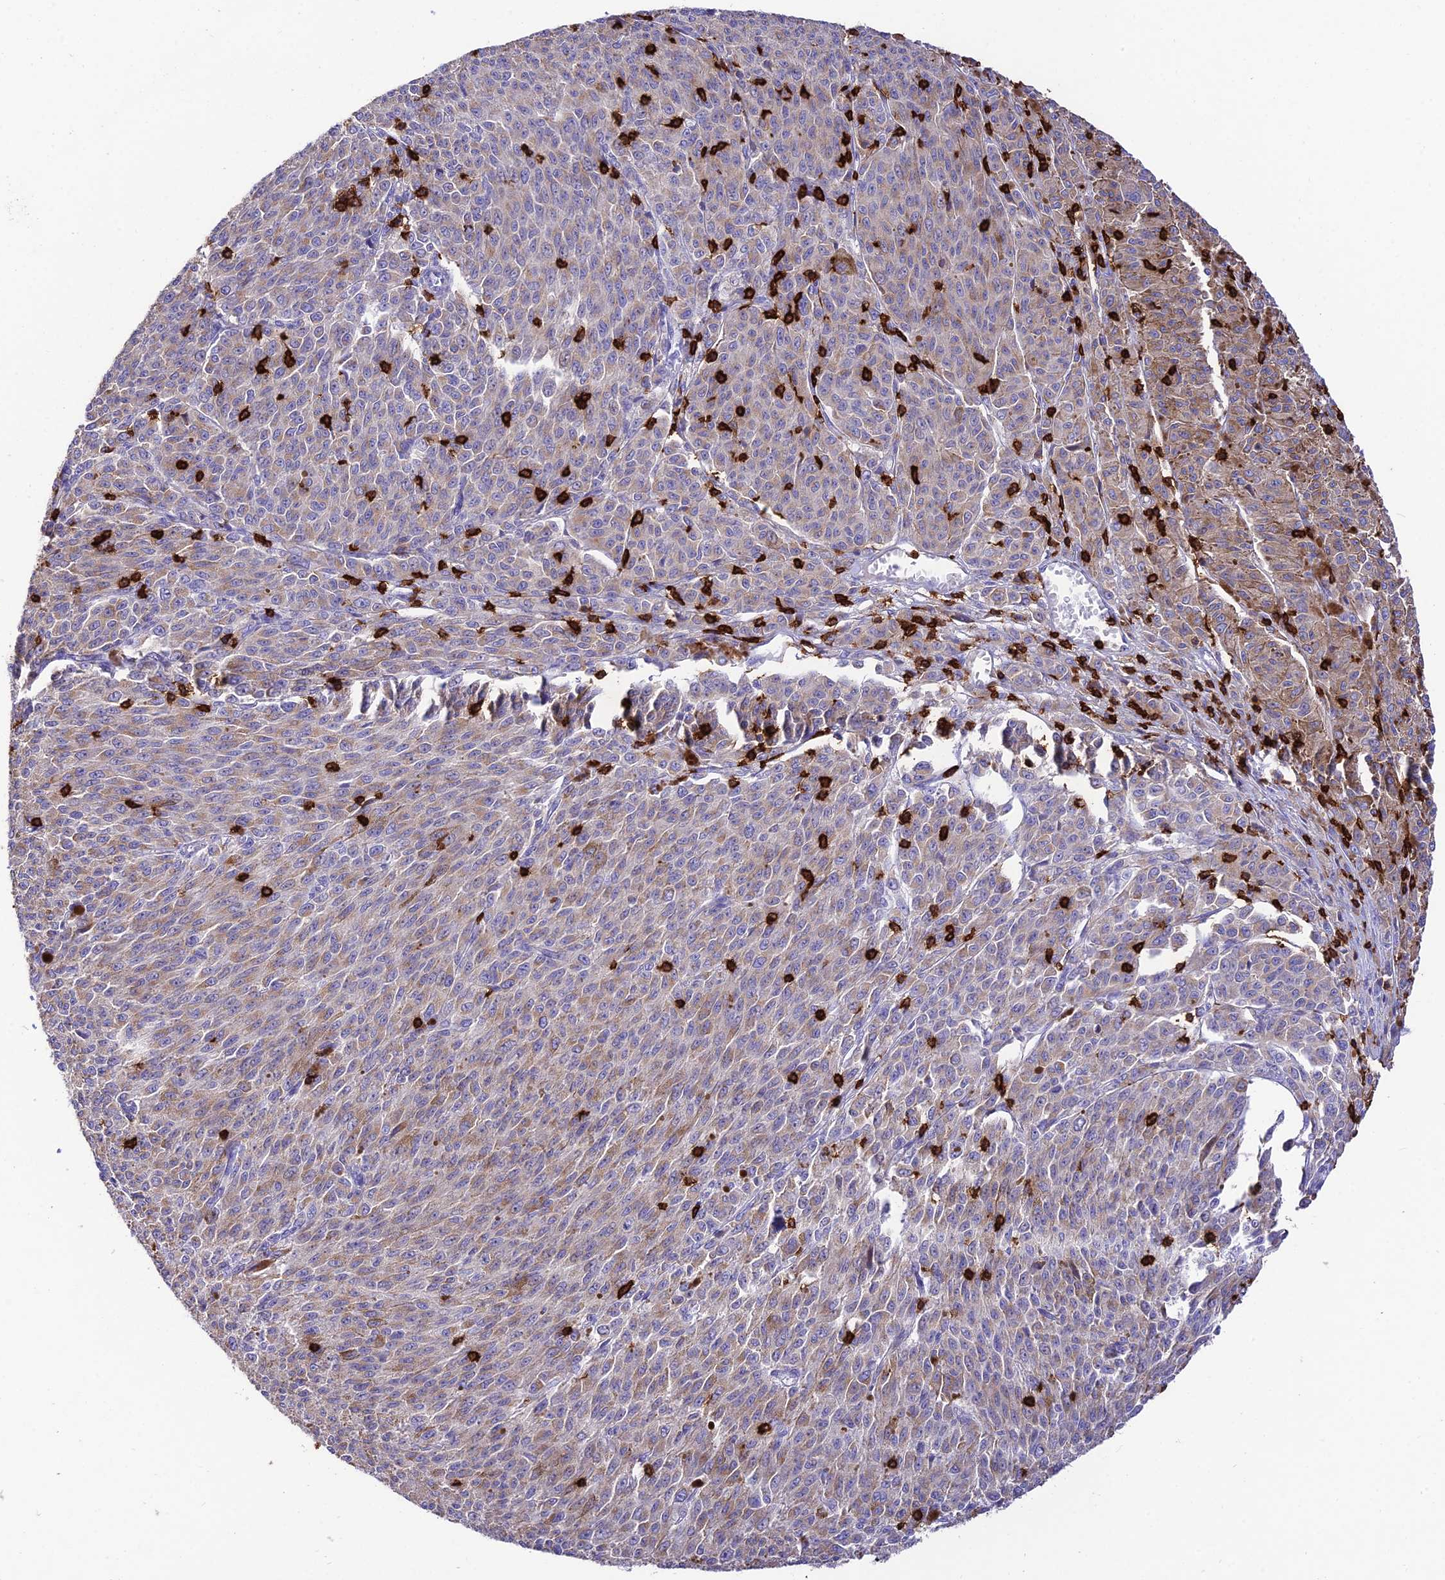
{"staining": {"intensity": "weak", "quantity": "25%-75%", "location": "cytoplasmic/membranous"}, "tissue": "melanoma", "cell_type": "Tumor cells", "image_type": "cancer", "snomed": [{"axis": "morphology", "description": "Malignant melanoma, NOS"}, {"axis": "topography", "description": "Skin"}], "caption": "High-magnification brightfield microscopy of melanoma stained with DAB (3,3'-diaminobenzidine) (brown) and counterstained with hematoxylin (blue). tumor cells exhibit weak cytoplasmic/membranous positivity is identified in approximately25%-75% of cells. (Stains: DAB (3,3'-diaminobenzidine) in brown, nuclei in blue, Microscopy: brightfield microscopy at high magnification).", "gene": "PTPRCAP", "patient": {"sex": "female", "age": 52}}